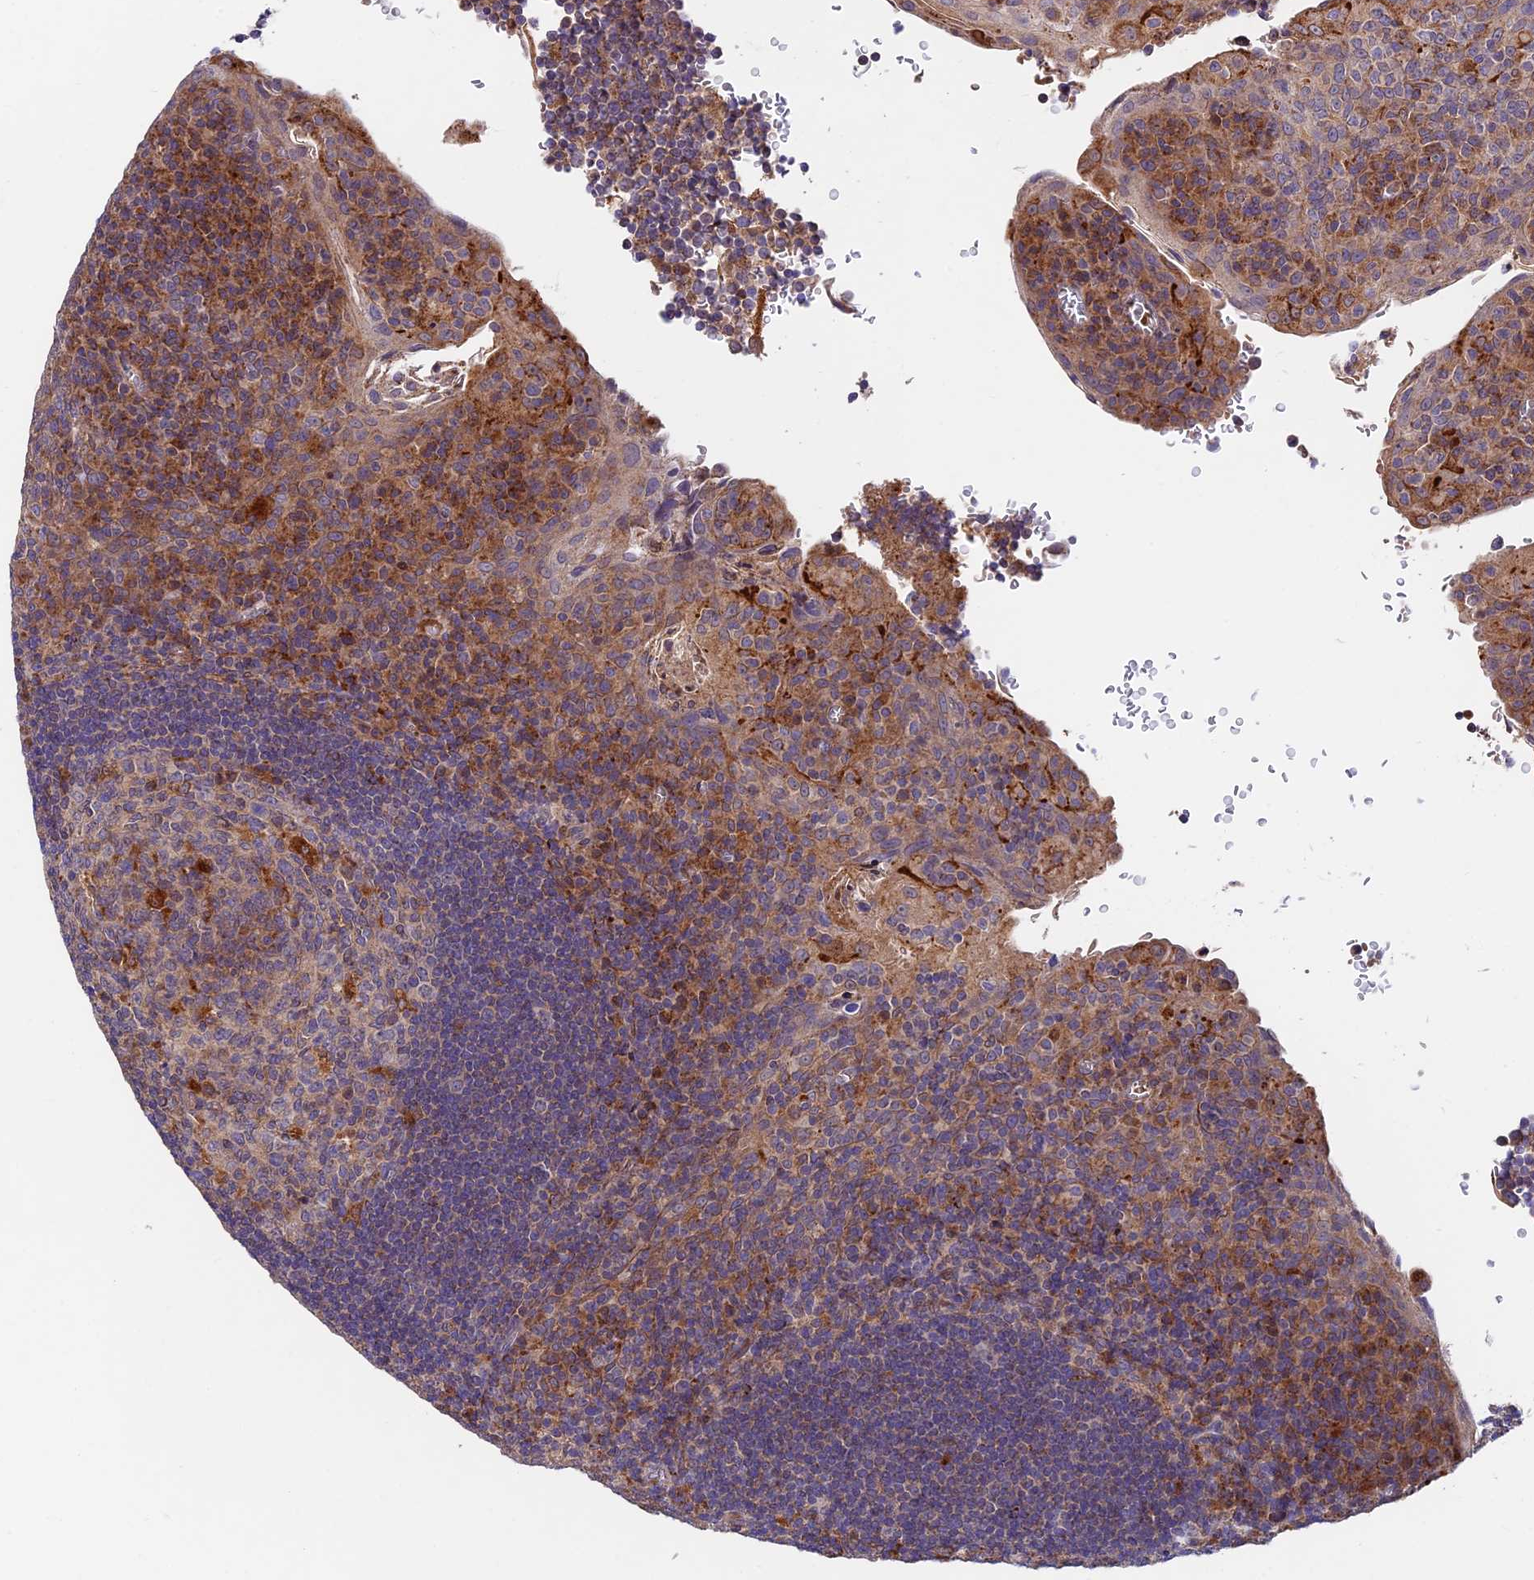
{"staining": {"intensity": "moderate", "quantity": "<25%", "location": "cytoplasmic/membranous"}, "tissue": "tonsil", "cell_type": "Germinal center cells", "image_type": "normal", "snomed": [{"axis": "morphology", "description": "Normal tissue, NOS"}, {"axis": "topography", "description": "Tonsil"}], "caption": "DAB immunohistochemical staining of benign tonsil shows moderate cytoplasmic/membranous protein expression in approximately <25% of germinal center cells. Using DAB (3,3'-diaminobenzidine) (brown) and hematoxylin (blue) stains, captured at high magnification using brightfield microscopy.", "gene": "FUOM", "patient": {"sex": "male", "age": 17}}